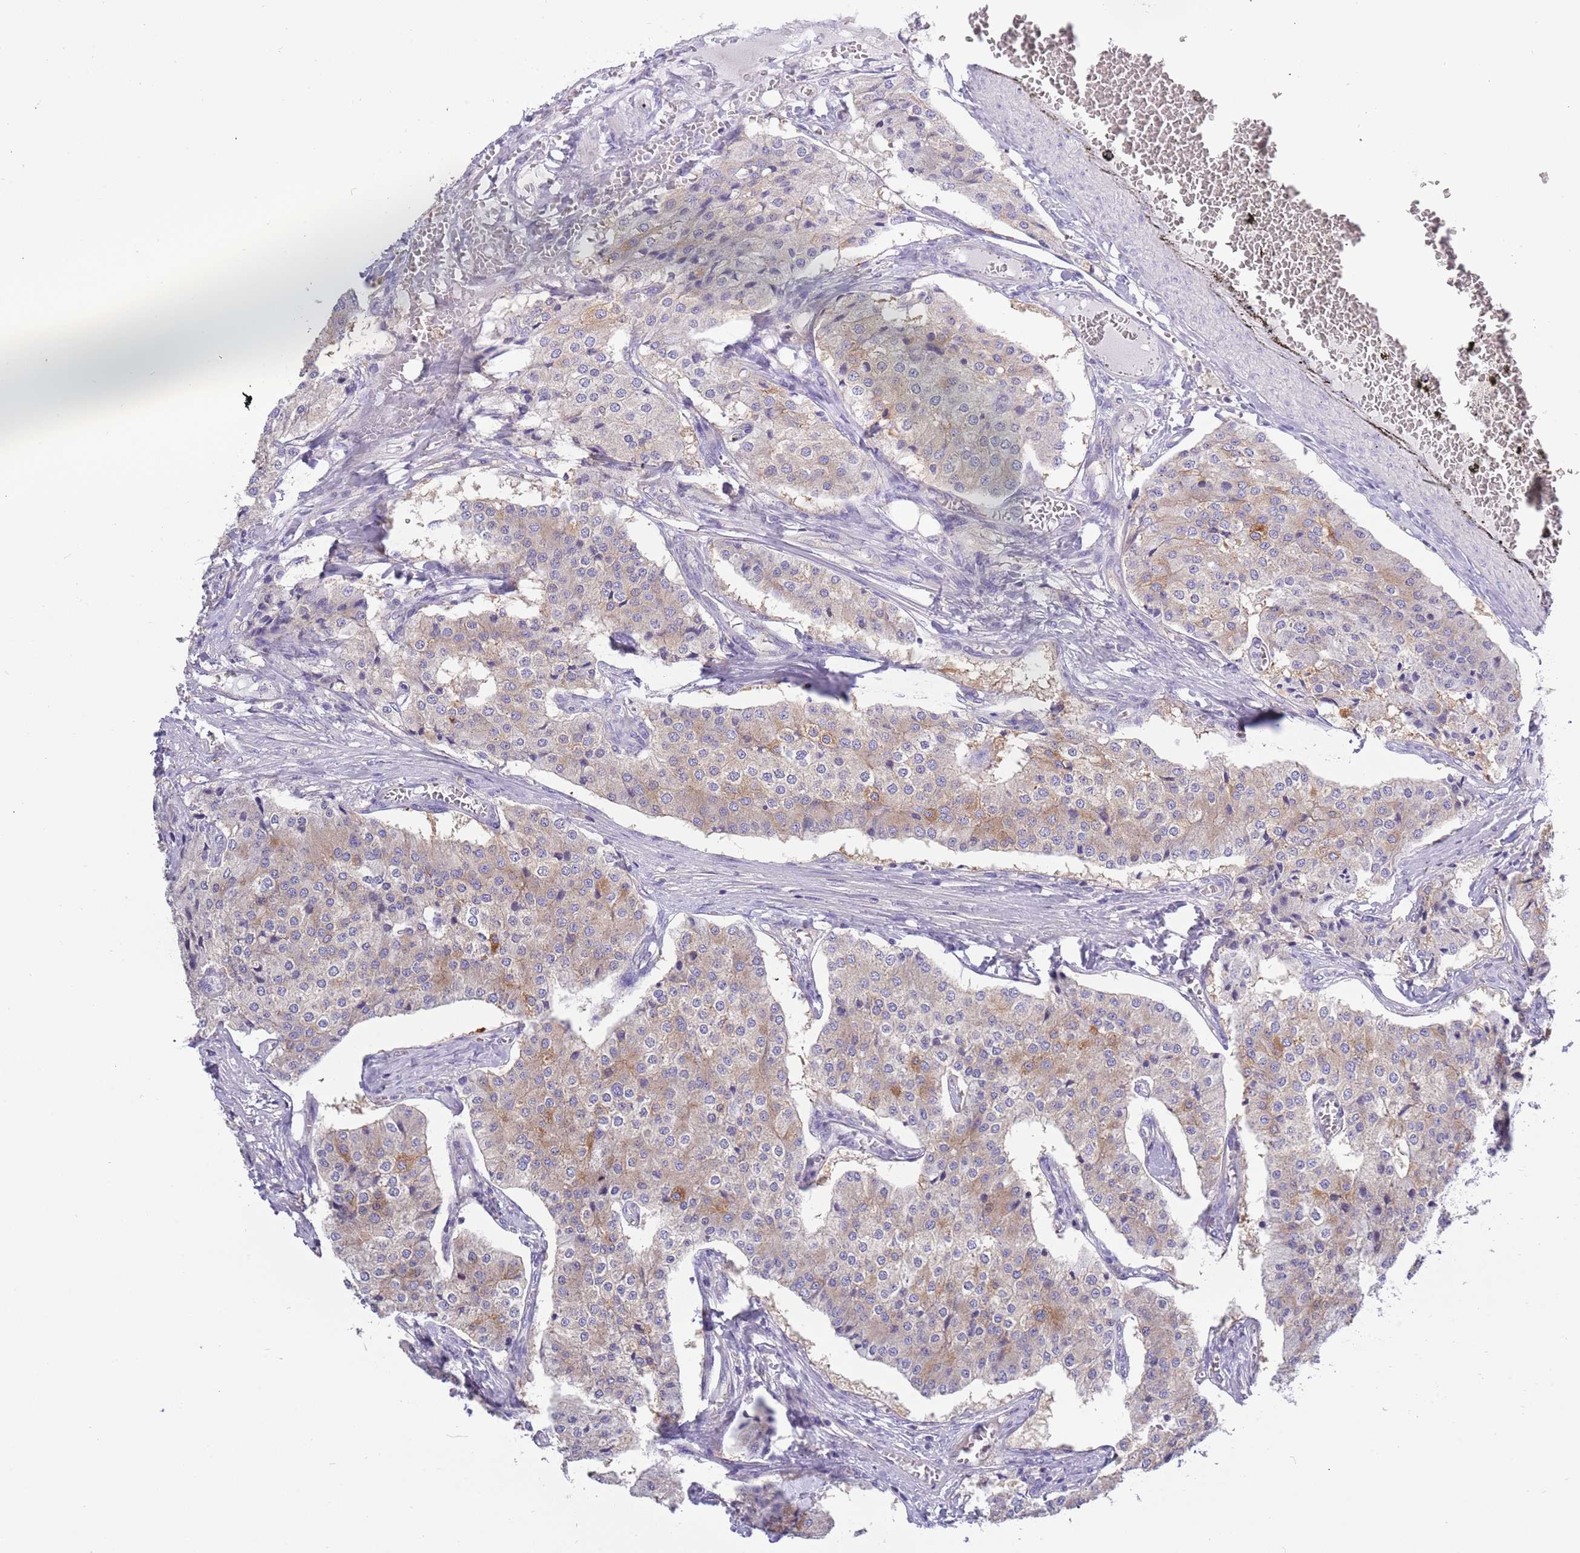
{"staining": {"intensity": "weak", "quantity": "25%-75%", "location": "cytoplasmic/membranous"}, "tissue": "carcinoid", "cell_type": "Tumor cells", "image_type": "cancer", "snomed": [{"axis": "morphology", "description": "Carcinoid, malignant, NOS"}, {"axis": "topography", "description": "Colon"}], "caption": "The photomicrograph reveals a brown stain indicating the presence of a protein in the cytoplasmic/membranous of tumor cells in carcinoid. (DAB (3,3'-diaminobenzidine) IHC, brown staining for protein, blue staining for nuclei).", "gene": "STIP1", "patient": {"sex": "female", "age": 52}}